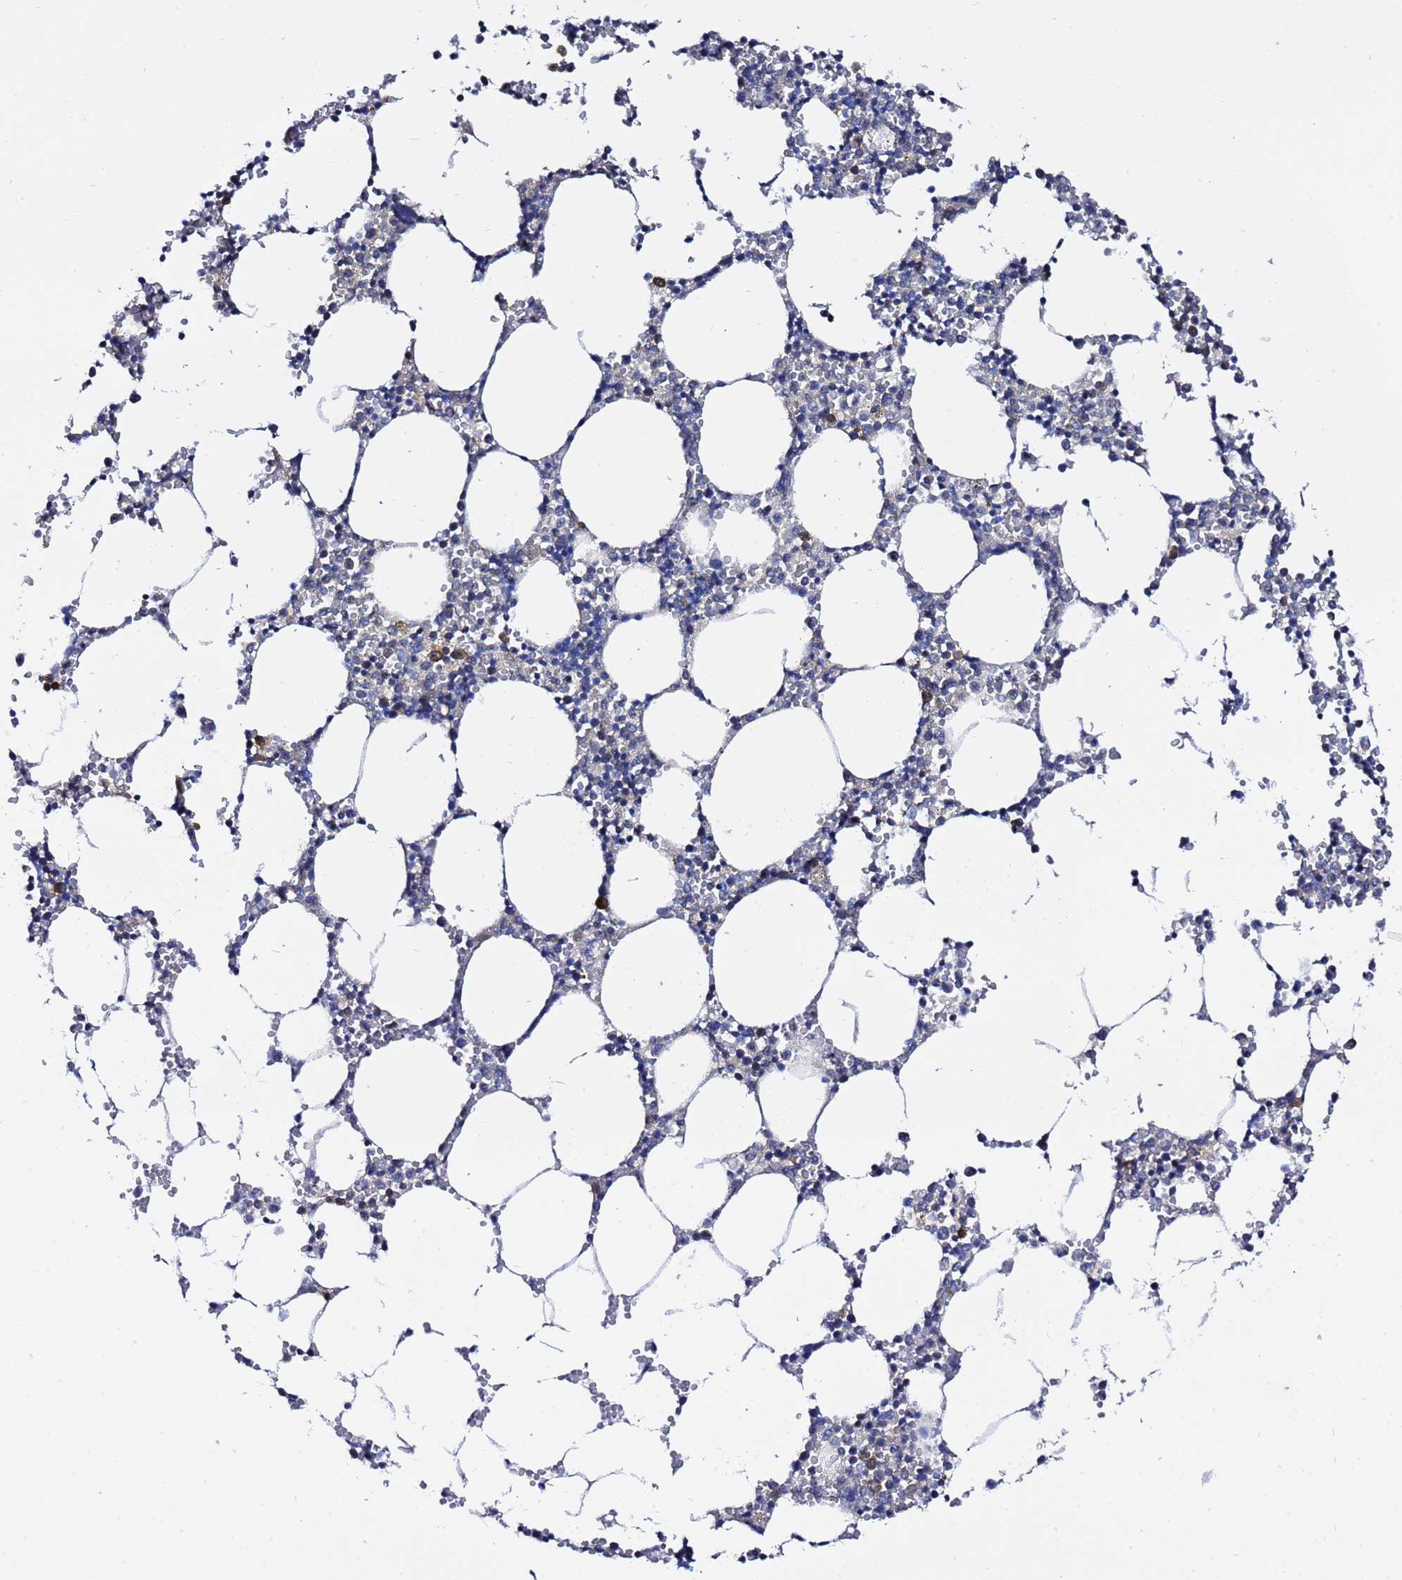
{"staining": {"intensity": "weak", "quantity": "<25%", "location": "cytoplasmic/membranous"}, "tissue": "bone marrow", "cell_type": "Hematopoietic cells", "image_type": "normal", "snomed": [{"axis": "morphology", "description": "Normal tissue, NOS"}, {"axis": "topography", "description": "Bone marrow"}], "caption": "Image shows no protein positivity in hematopoietic cells of unremarkable bone marrow.", "gene": "LENG1", "patient": {"sex": "female", "age": 64}}